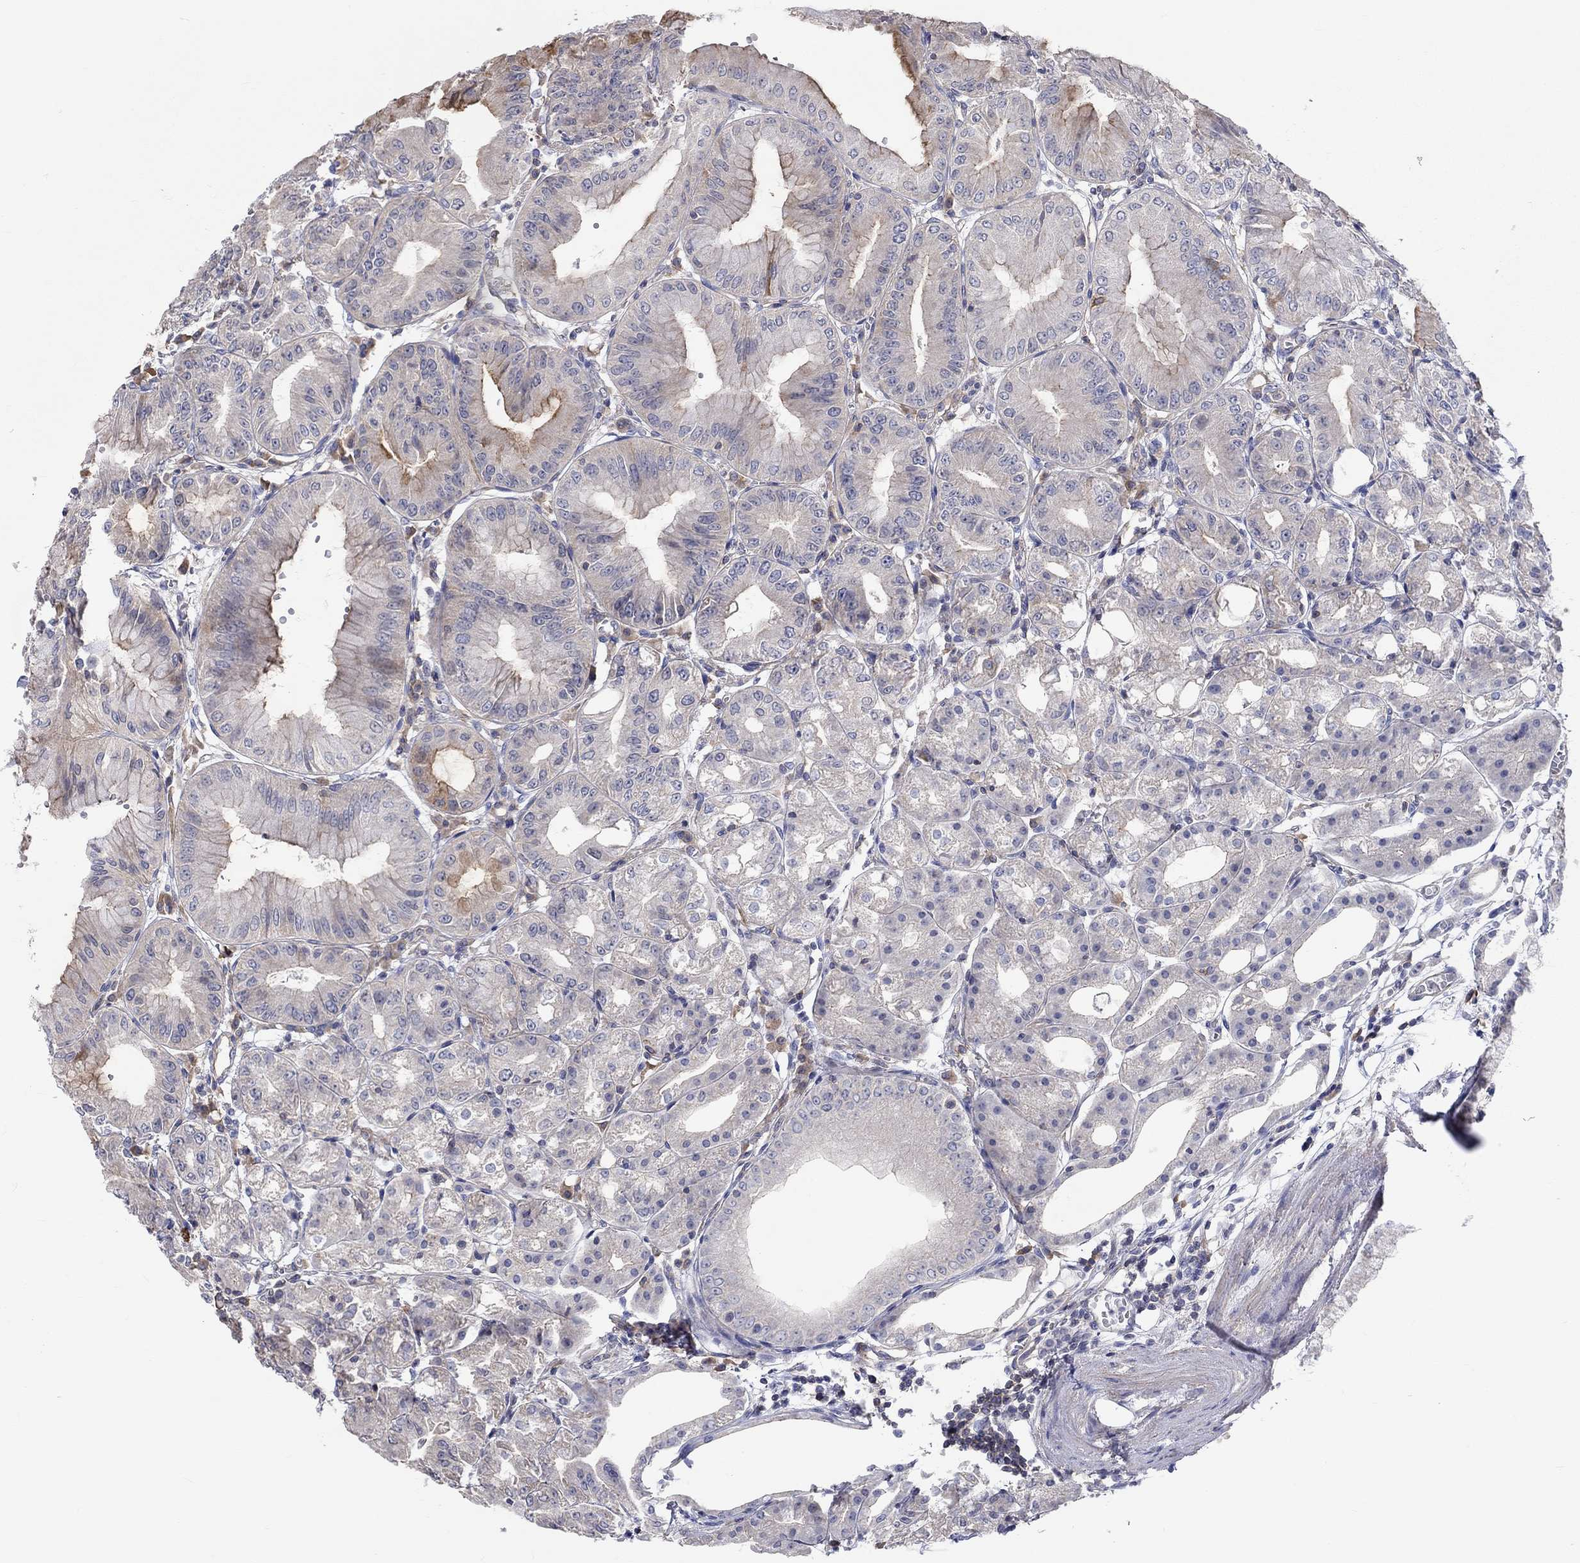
{"staining": {"intensity": "strong", "quantity": "<25%", "location": "cytoplasmic/membranous"}, "tissue": "stomach", "cell_type": "Glandular cells", "image_type": "normal", "snomed": [{"axis": "morphology", "description": "Normal tissue, NOS"}, {"axis": "topography", "description": "Stomach"}], "caption": "Normal stomach displays strong cytoplasmic/membranous positivity in about <25% of glandular cells Ihc stains the protein in brown and the nuclei are stained blue..", "gene": "PCDHGA10", "patient": {"sex": "male", "age": 71}}